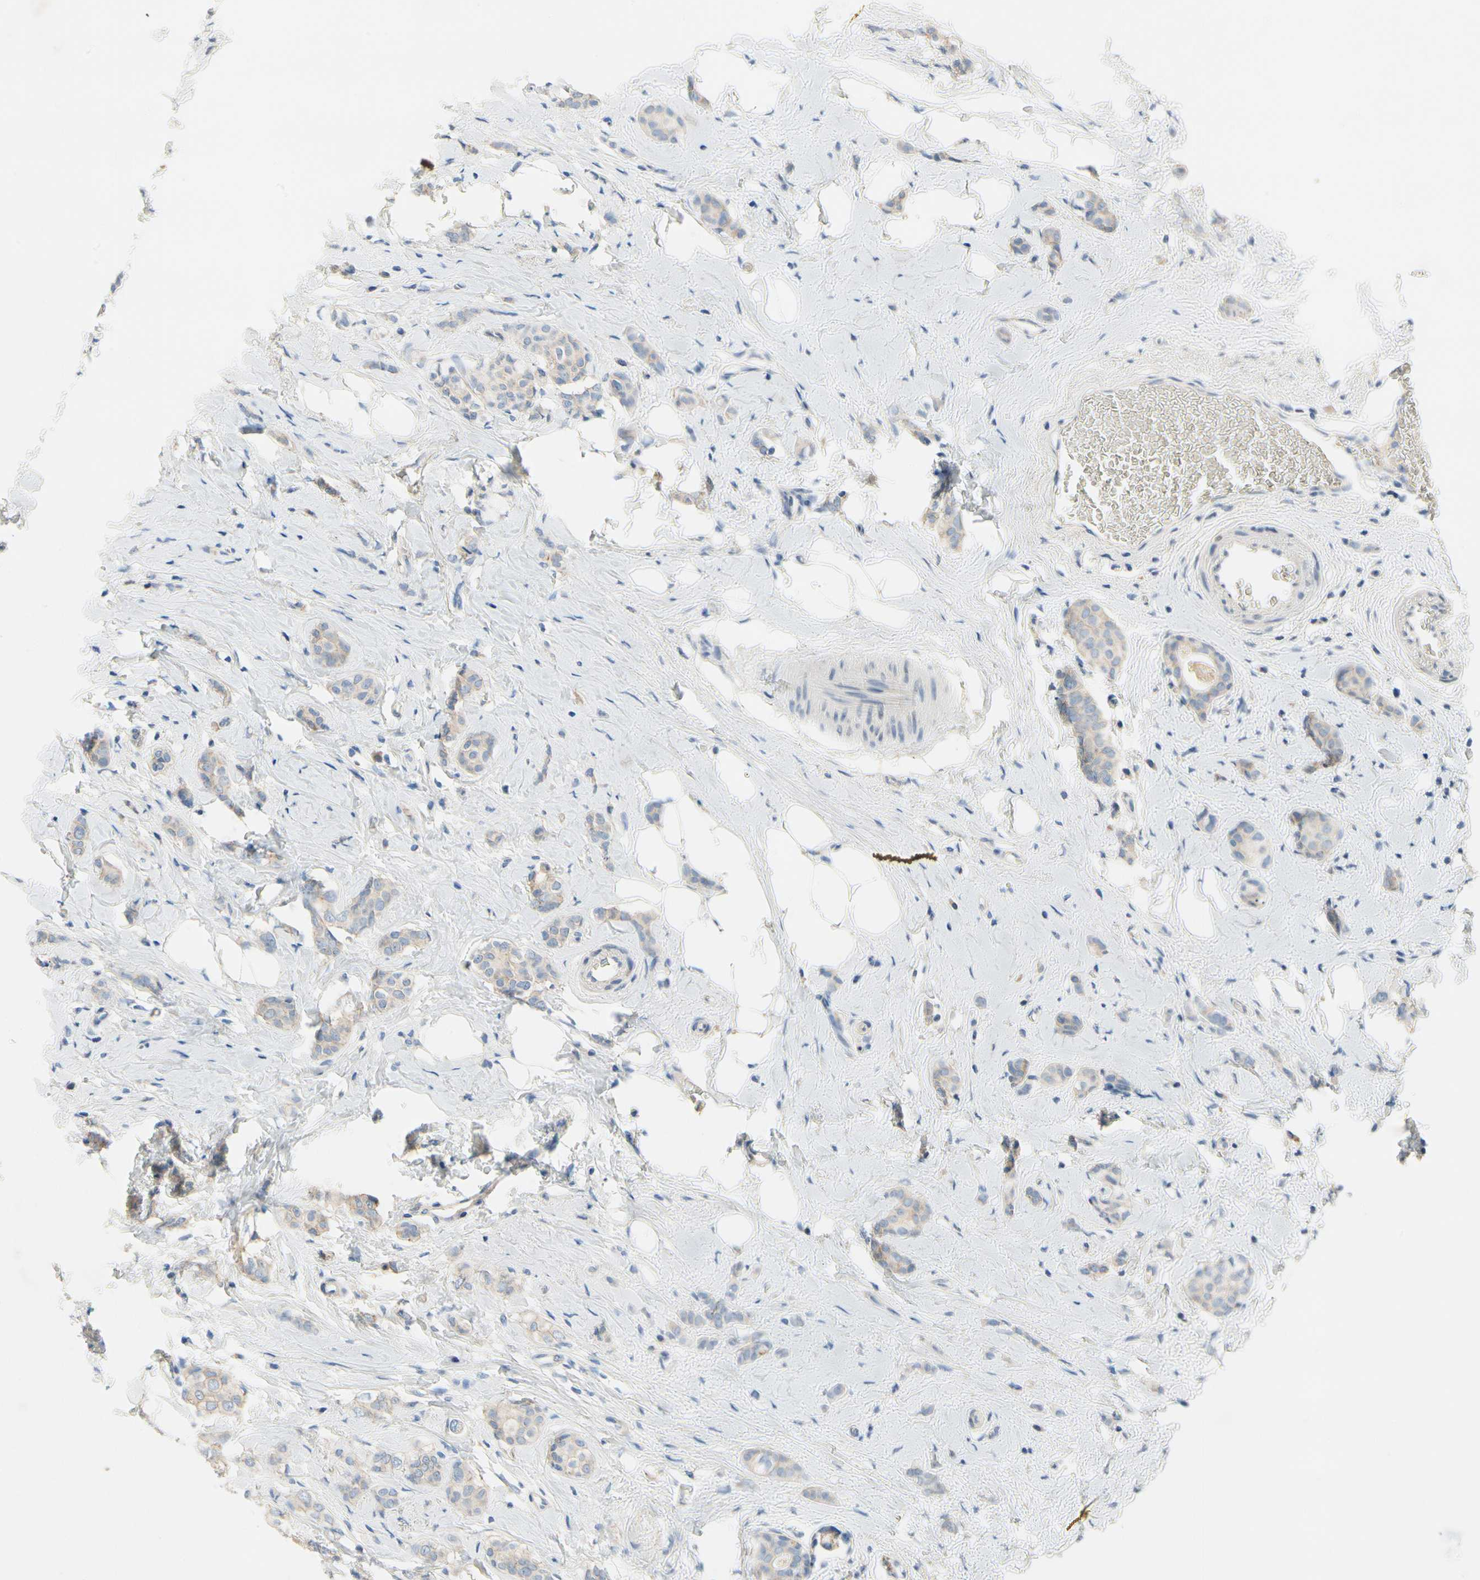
{"staining": {"intensity": "weak", "quantity": "25%-75%", "location": "cytoplasmic/membranous"}, "tissue": "breast cancer", "cell_type": "Tumor cells", "image_type": "cancer", "snomed": [{"axis": "morphology", "description": "Lobular carcinoma"}, {"axis": "topography", "description": "Breast"}], "caption": "The photomicrograph displays staining of breast cancer (lobular carcinoma), revealing weak cytoplasmic/membranous protein staining (brown color) within tumor cells.", "gene": "CA14", "patient": {"sex": "female", "age": 60}}